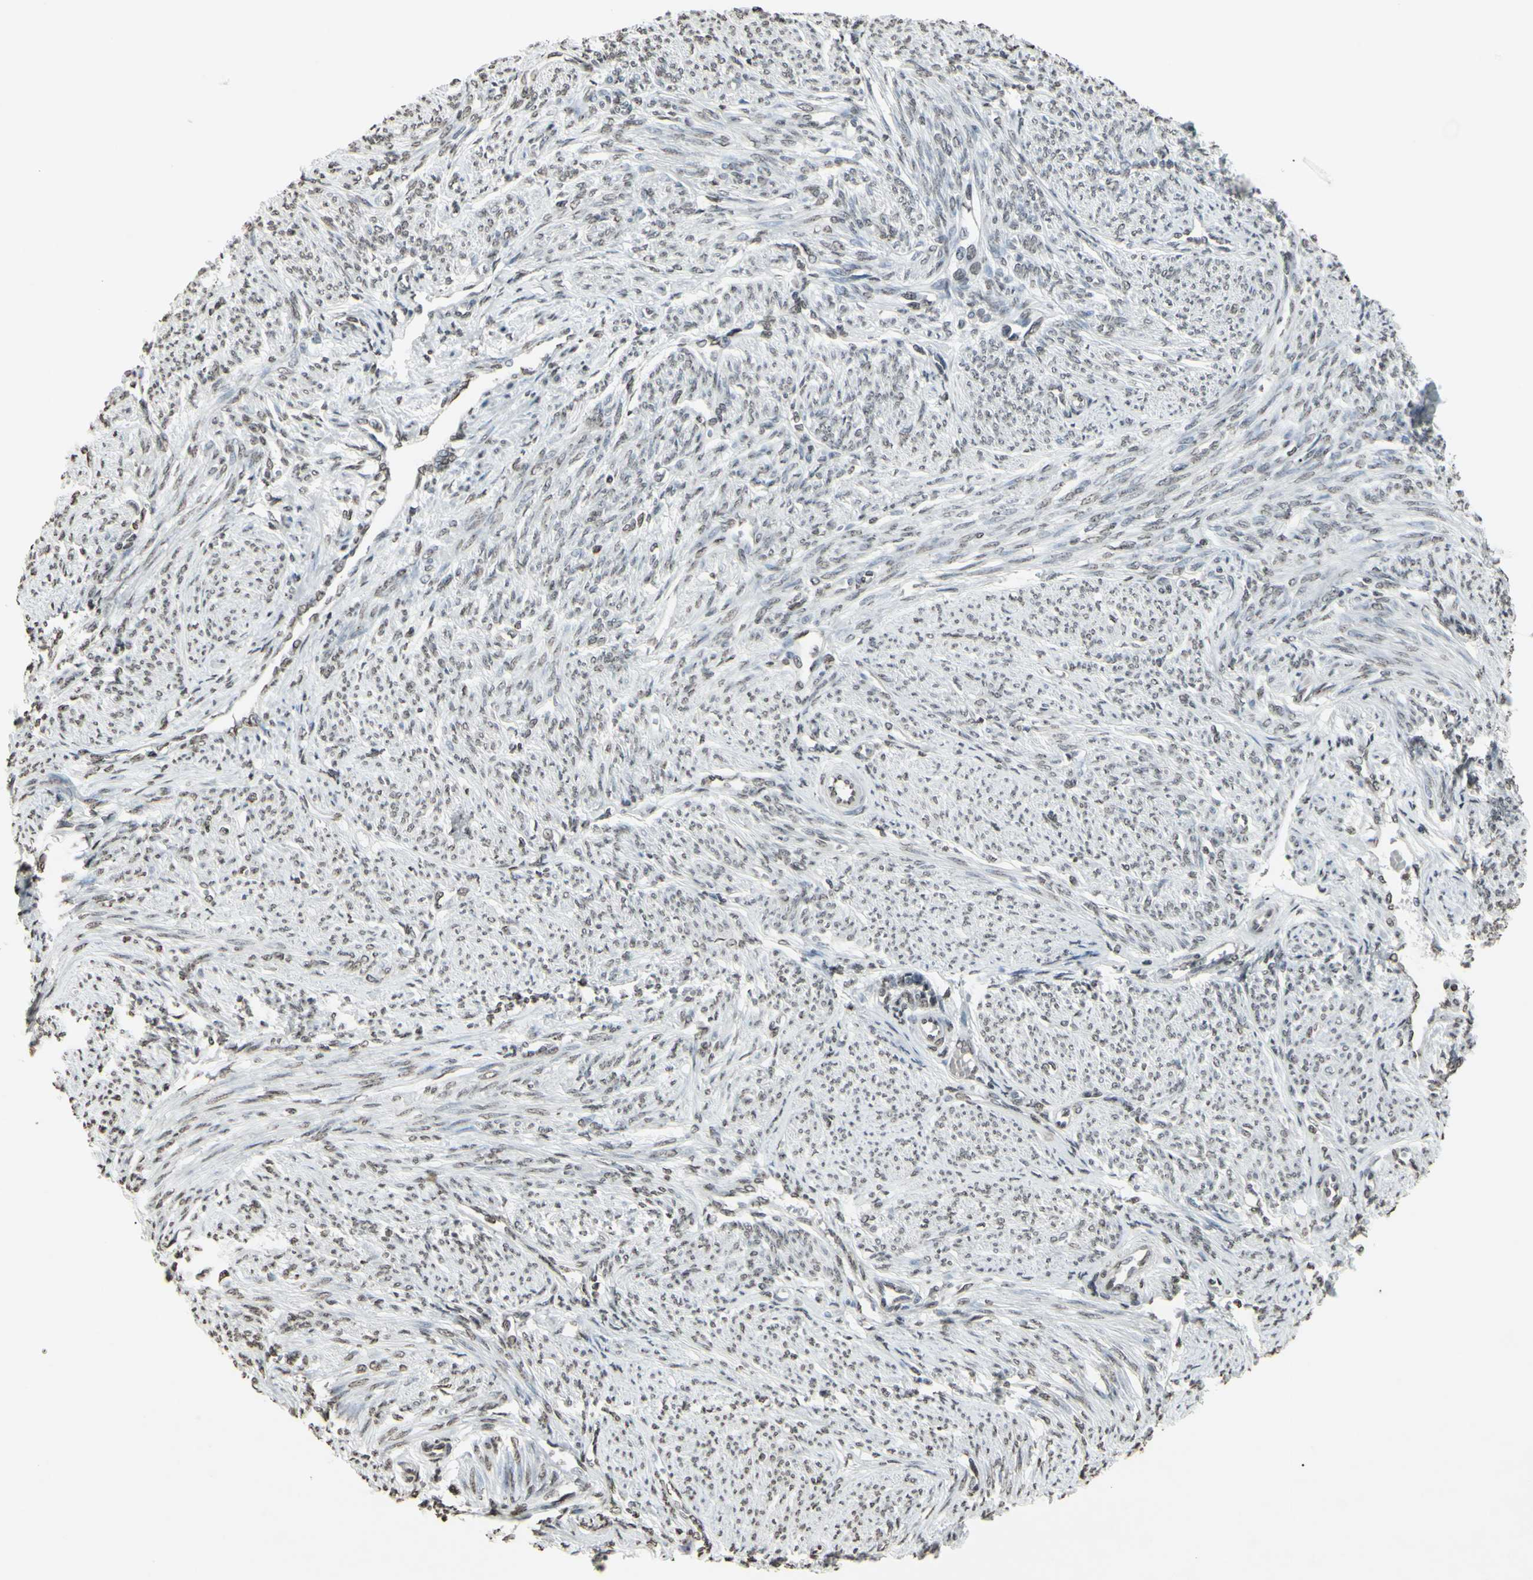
{"staining": {"intensity": "negative", "quantity": "none", "location": "none"}, "tissue": "smooth muscle", "cell_type": "Smooth muscle cells", "image_type": "normal", "snomed": [{"axis": "morphology", "description": "Normal tissue, NOS"}, {"axis": "topography", "description": "Smooth muscle"}], "caption": "A high-resolution image shows immunohistochemistry staining of unremarkable smooth muscle, which exhibits no significant staining in smooth muscle cells.", "gene": "CD79B", "patient": {"sex": "female", "age": 65}}